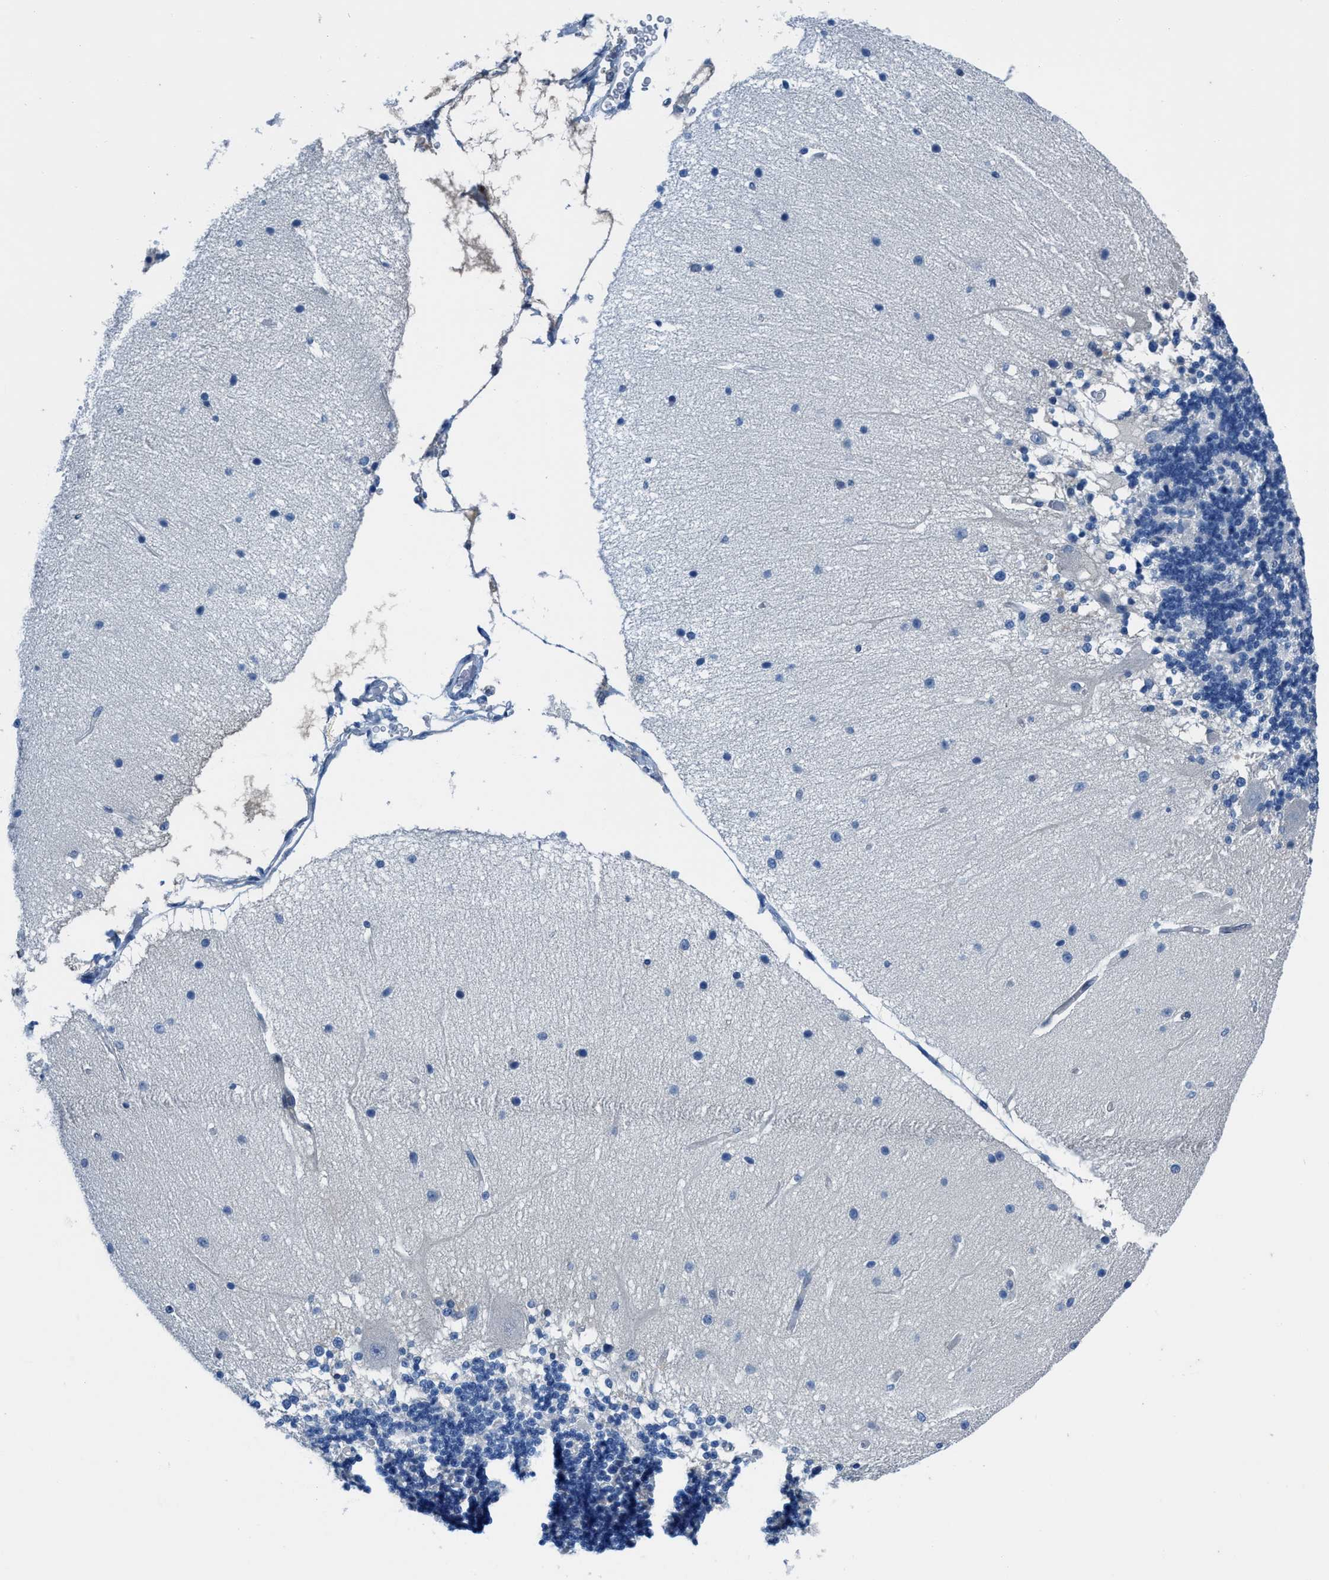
{"staining": {"intensity": "negative", "quantity": "none", "location": "none"}, "tissue": "cerebellum", "cell_type": "Cells in granular layer", "image_type": "normal", "snomed": [{"axis": "morphology", "description": "Normal tissue, NOS"}, {"axis": "topography", "description": "Cerebellum"}], "caption": "Immunohistochemistry (IHC) of unremarkable human cerebellum reveals no staining in cells in granular layer. (Brightfield microscopy of DAB immunohistochemistry at high magnification).", "gene": "NUDT5", "patient": {"sex": "female", "age": 54}}